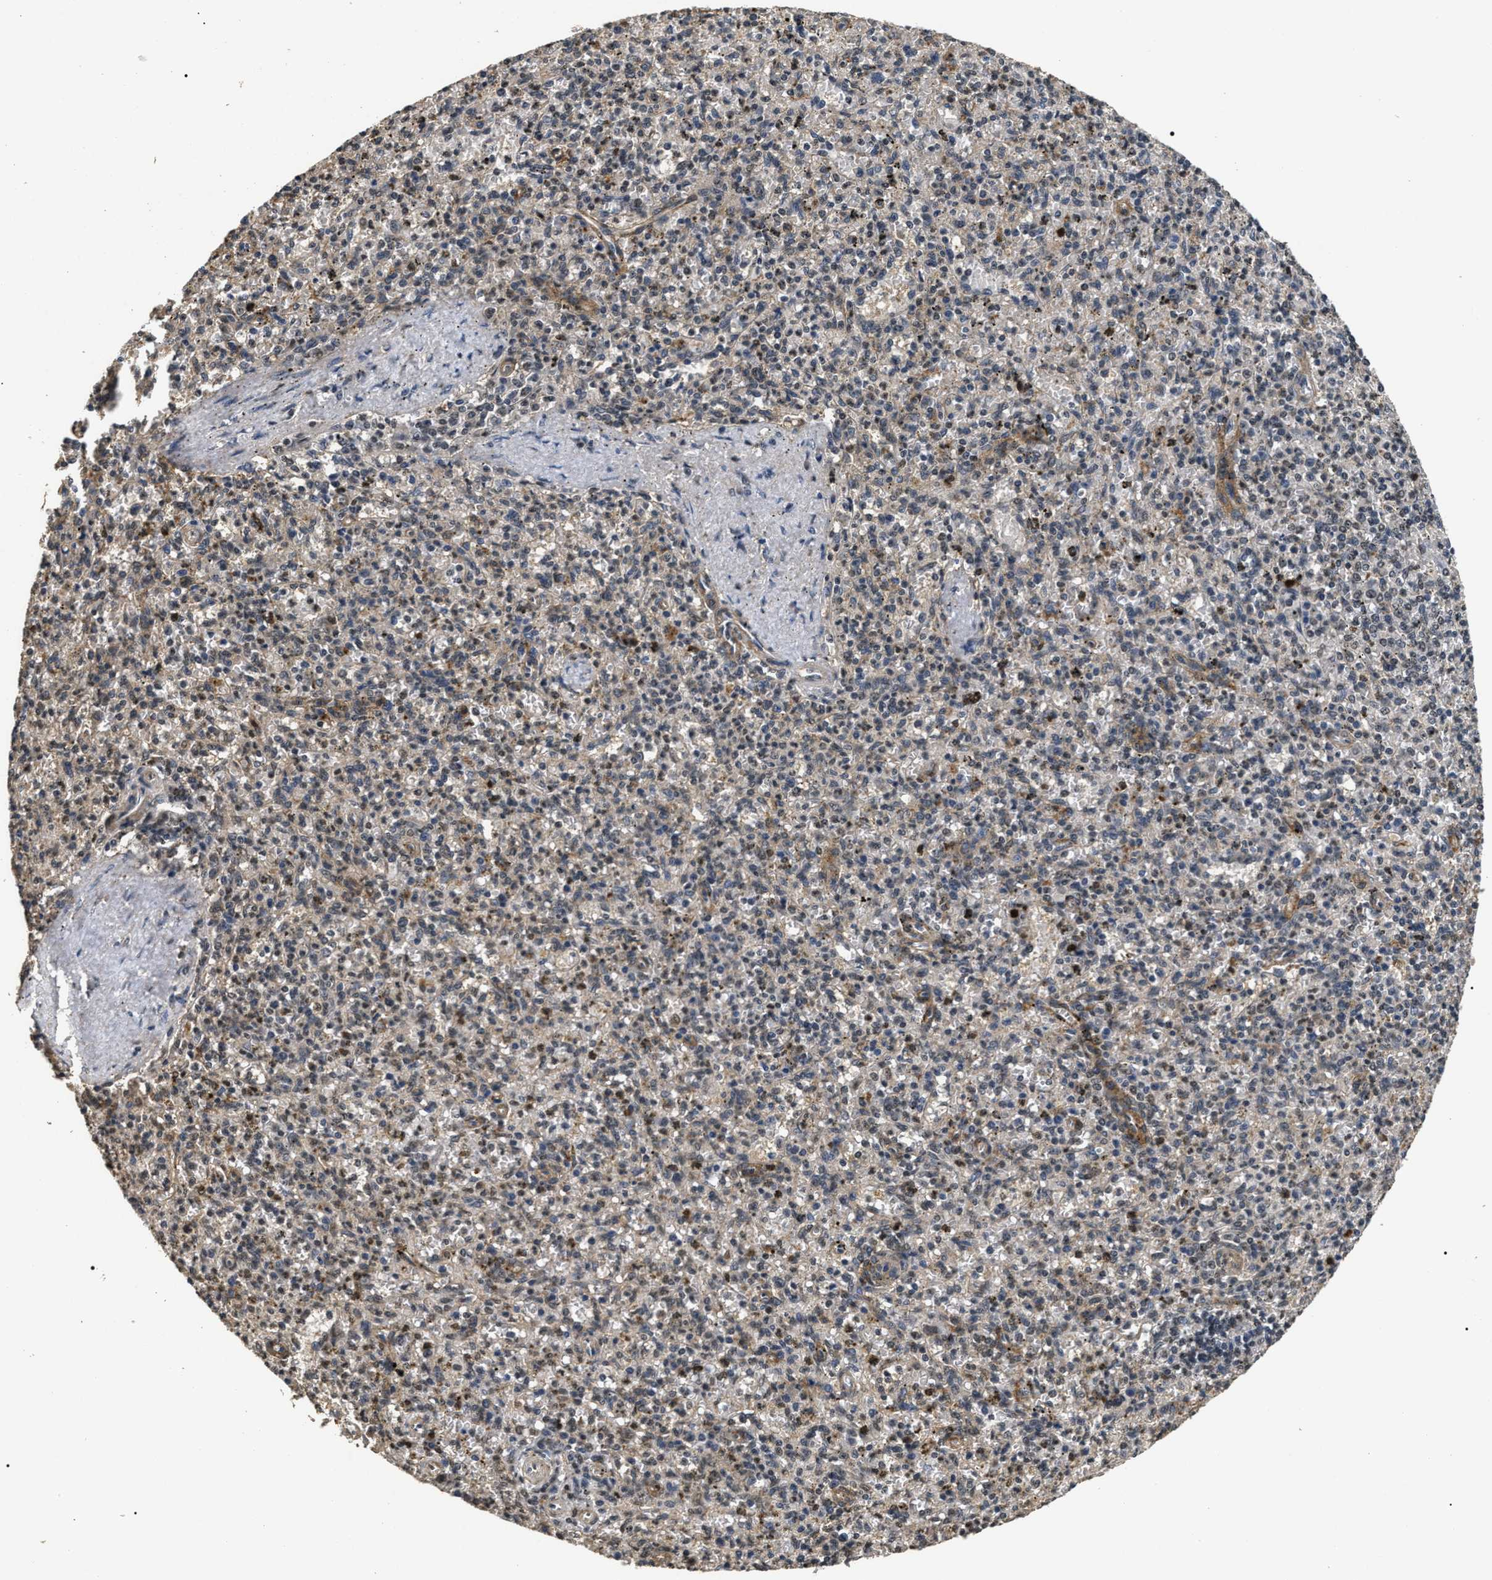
{"staining": {"intensity": "negative", "quantity": "none", "location": "none"}, "tissue": "spleen", "cell_type": "Cells in red pulp", "image_type": "normal", "snomed": [{"axis": "morphology", "description": "Normal tissue, NOS"}, {"axis": "topography", "description": "Spleen"}], "caption": "Spleen was stained to show a protein in brown. There is no significant expression in cells in red pulp. (DAB (3,3'-diaminobenzidine) immunohistochemistry (IHC) with hematoxylin counter stain).", "gene": "ANP32E", "patient": {"sex": "male", "age": 72}}